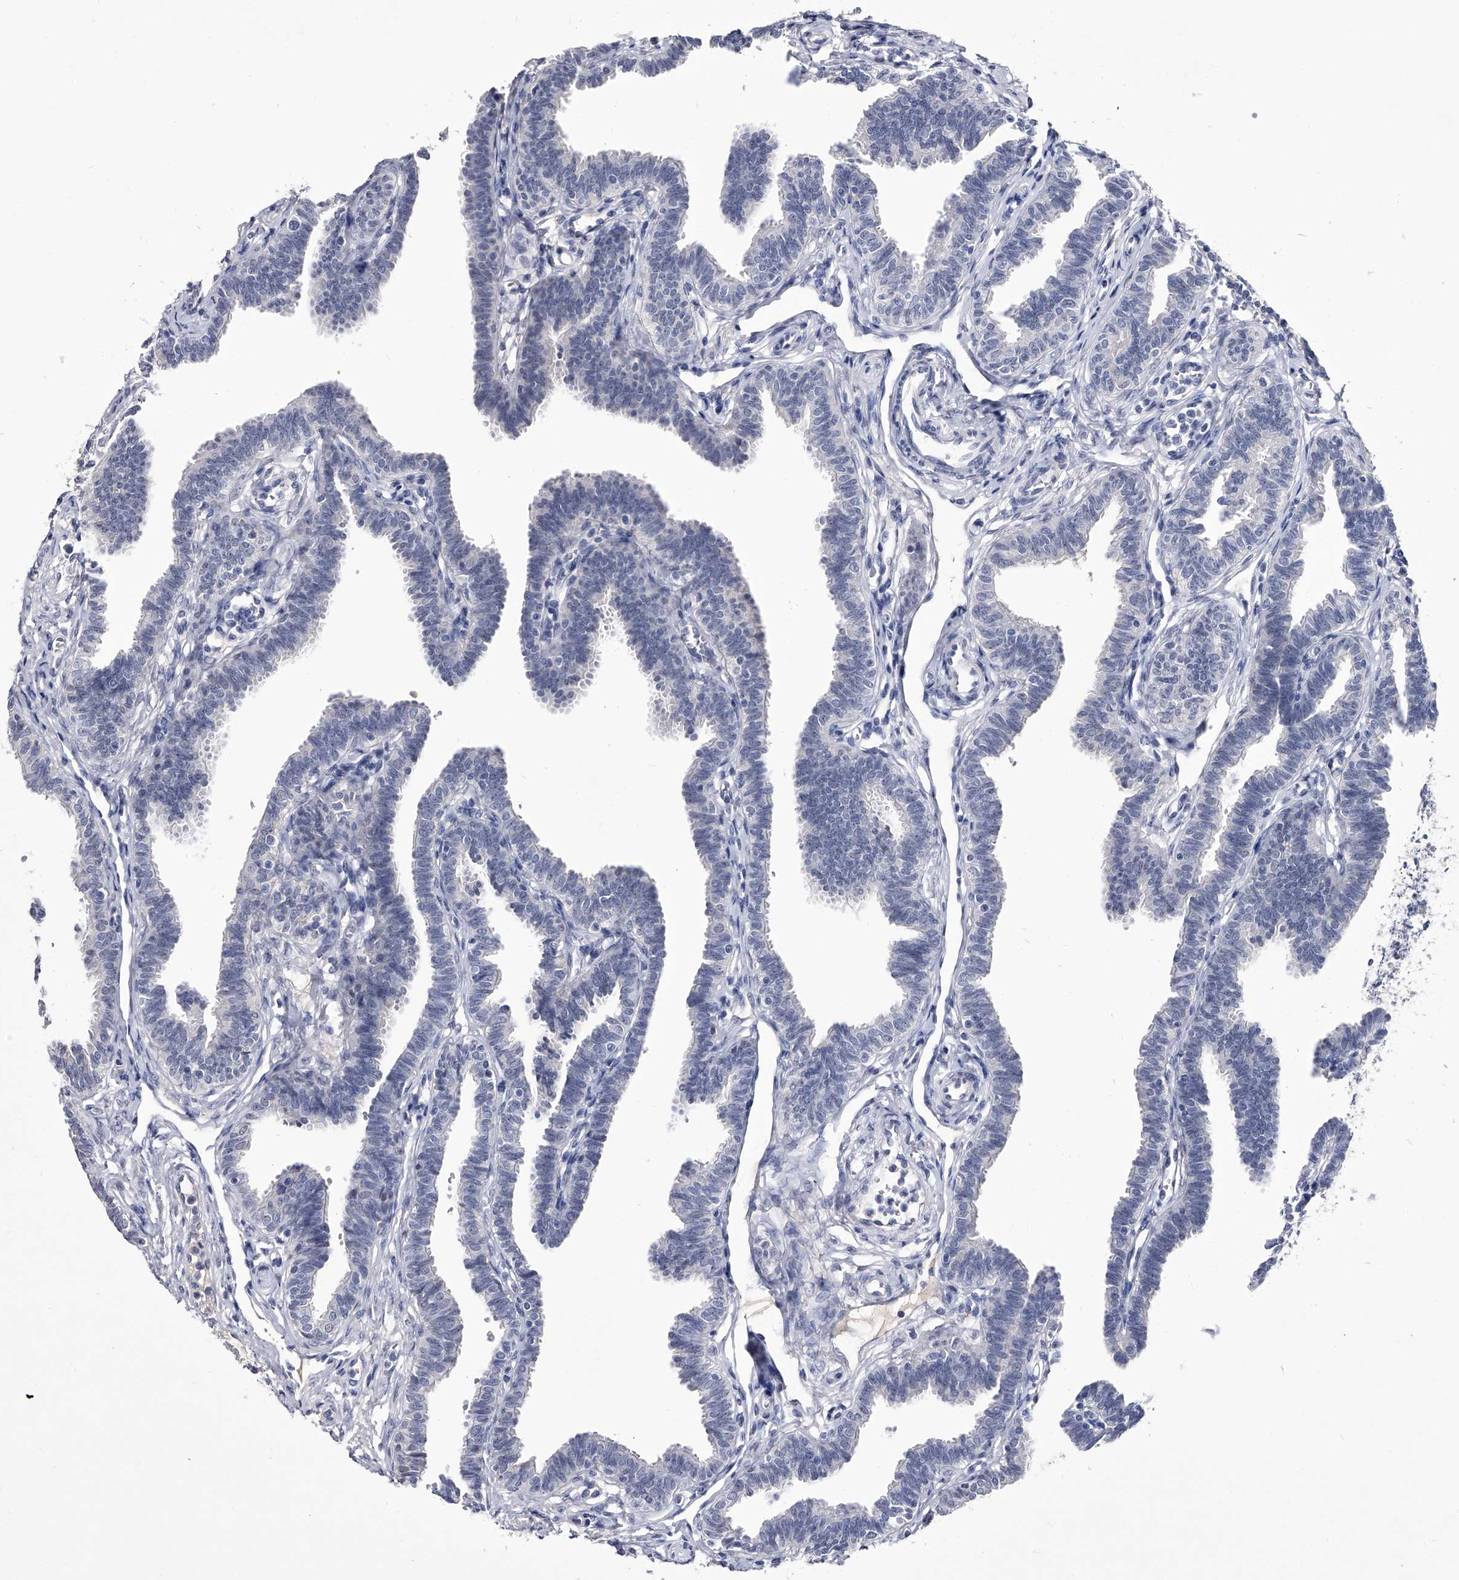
{"staining": {"intensity": "negative", "quantity": "none", "location": "none"}, "tissue": "fallopian tube", "cell_type": "Glandular cells", "image_type": "normal", "snomed": [{"axis": "morphology", "description": "Normal tissue, NOS"}, {"axis": "topography", "description": "Fallopian tube"}, {"axis": "topography", "description": "Ovary"}], "caption": "This image is of normal fallopian tube stained with immunohistochemistry to label a protein in brown with the nuclei are counter-stained blue. There is no staining in glandular cells. Nuclei are stained in blue.", "gene": "CRISP2", "patient": {"sex": "female", "age": 23}}